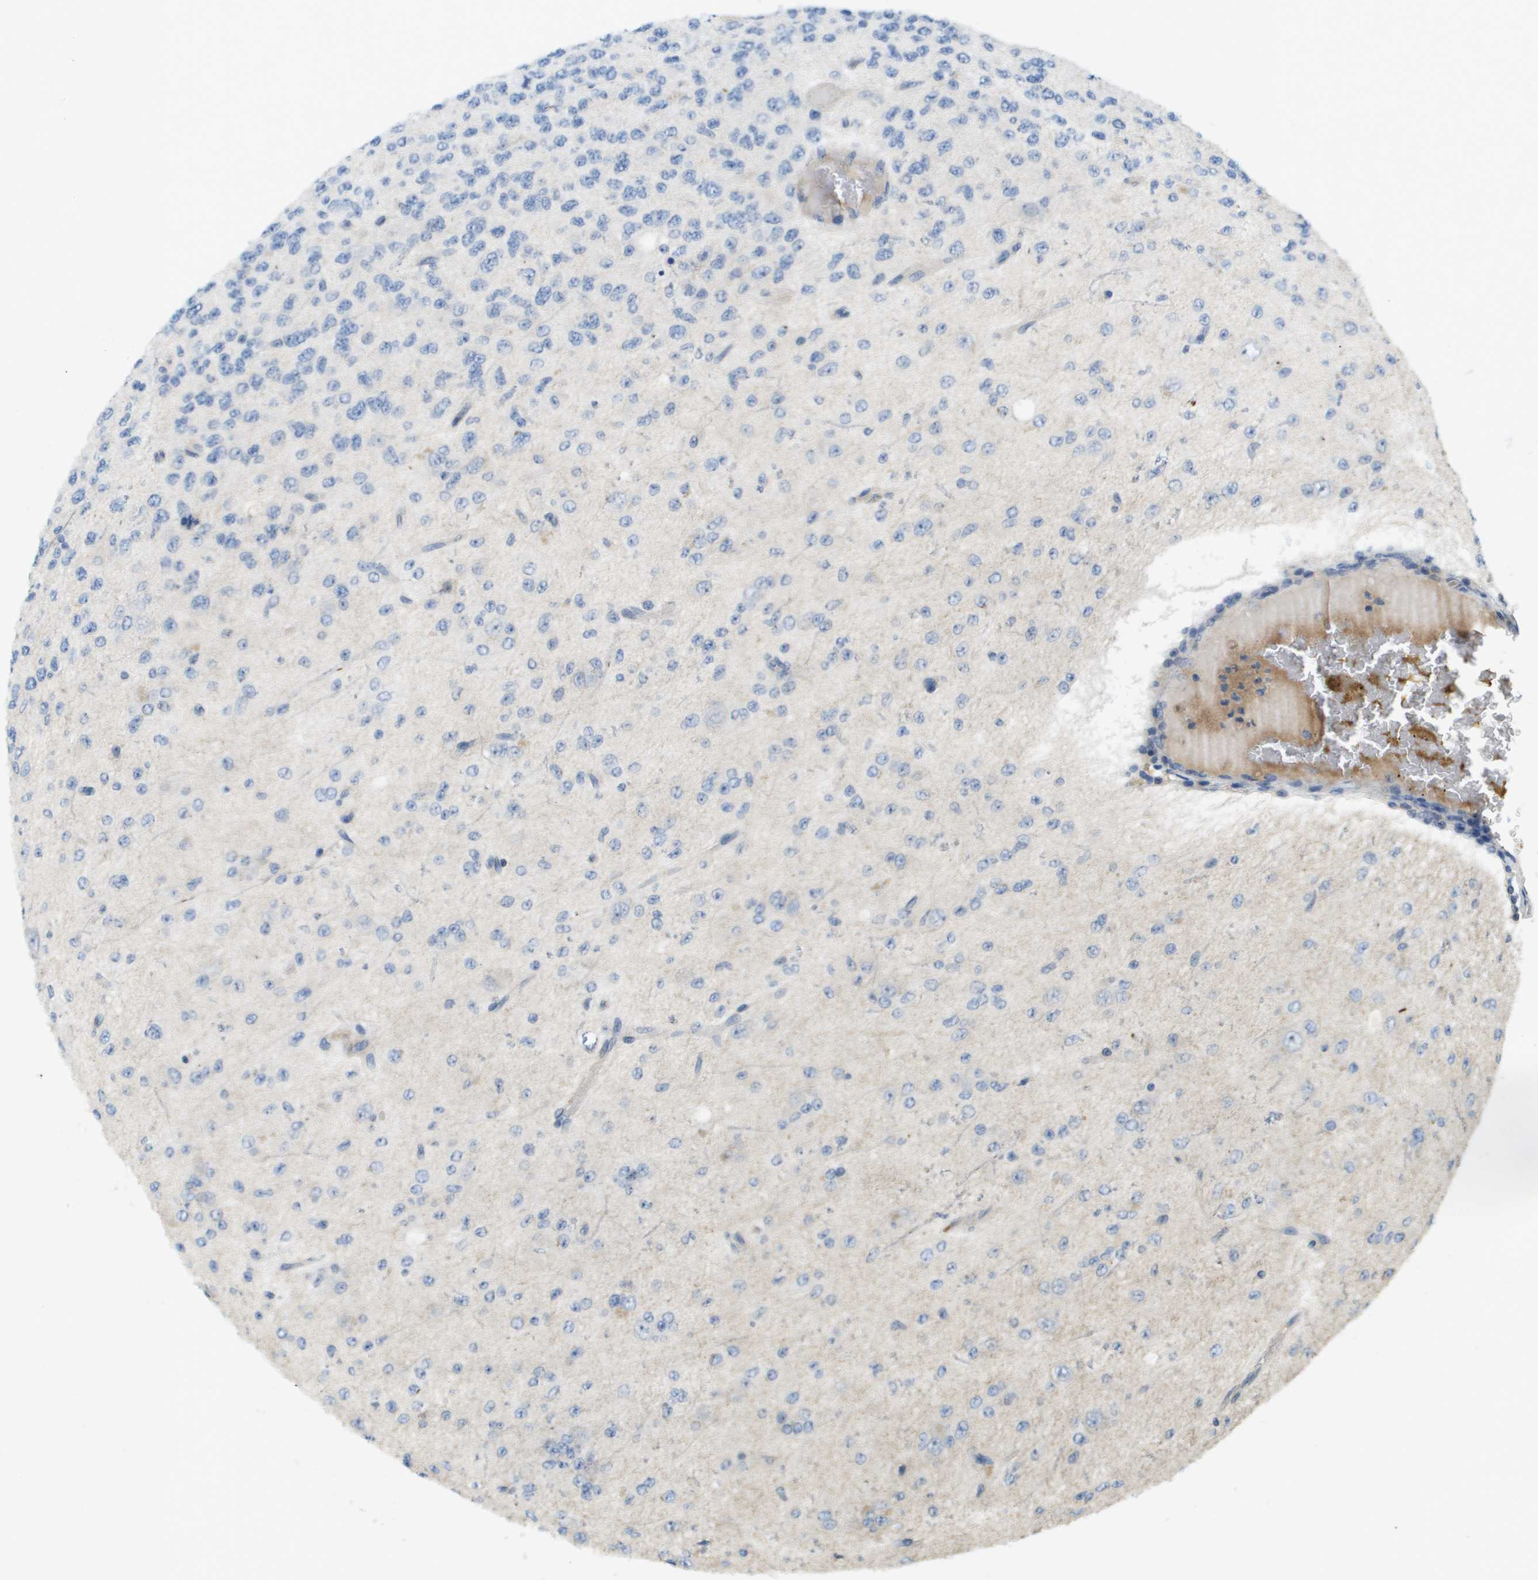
{"staining": {"intensity": "negative", "quantity": "none", "location": "none"}, "tissue": "glioma", "cell_type": "Tumor cells", "image_type": "cancer", "snomed": [{"axis": "morphology", "description": "Glioma, malignant, High grade"}, {"axis": "topography", "description": "pancreas cauda"}], "caption": "IHC image of glioma stained for a protein (brown), which exhibits no expression in tumor cells.", "gene": "KRT23", "patient": {"sex": "male", "age": 60}}